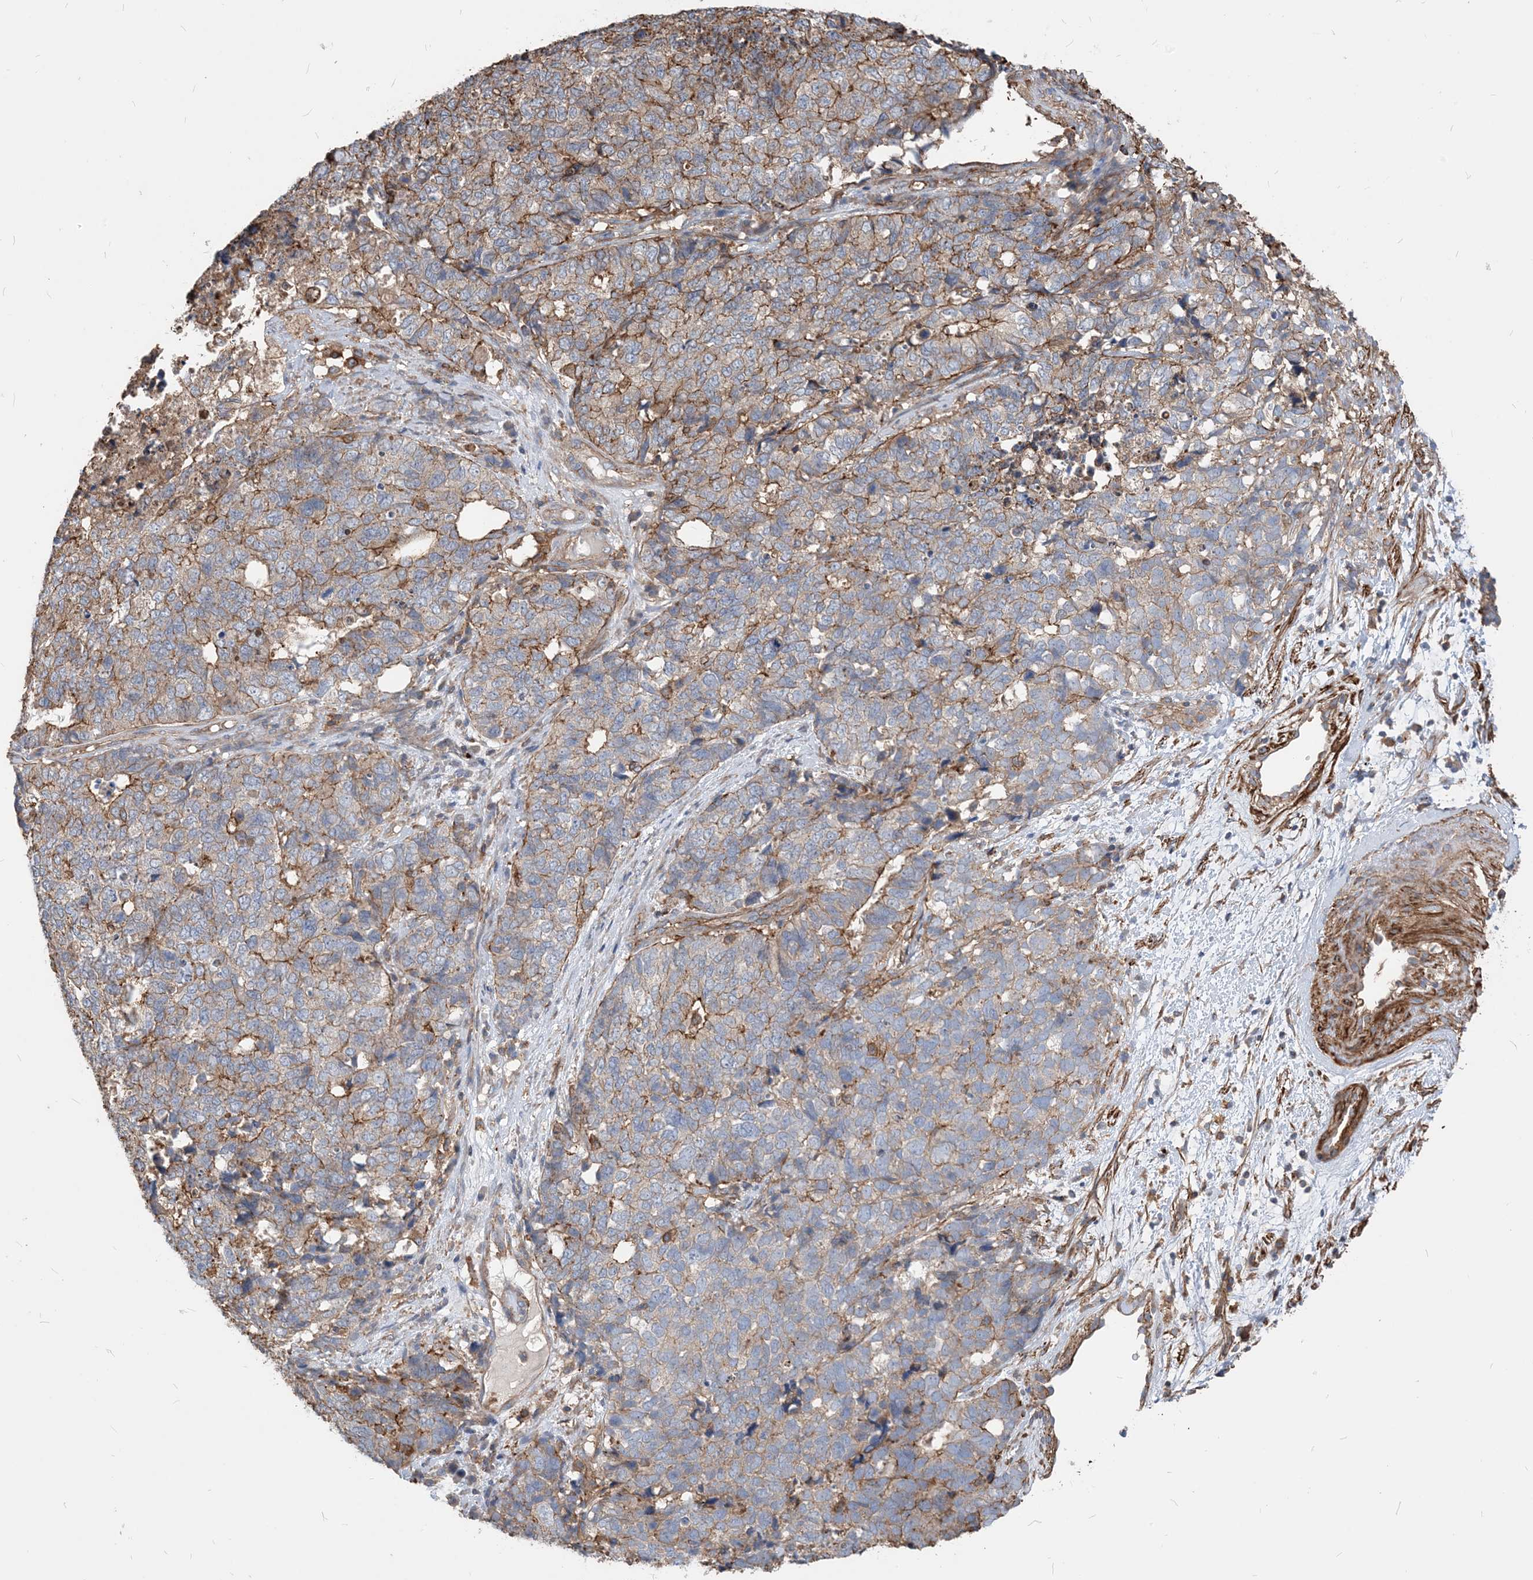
{"staining": {"intensity": "moderate", "quantity": "25%-75%", "location": "cytoplasmic/membranous"}, "tissue": "cervical cancer", "cell_type": "Tumor cells", "image_type": "cancer", "snomed": [{"axis": "morphology", "description": "Squamous cell carcinoma, NOS"}, {"axis": "topography", "description": "Cervix"}], "caption": "Cervical cancer was stained to show a protein in brown. There is medium levels of moderate cytoplasmic/membranous staining in approximately 25%-75% of tumor cells. Nuclei are stained in blue.", "gene": "PARVG", "patient": {"sex": "female", "age": 63}}